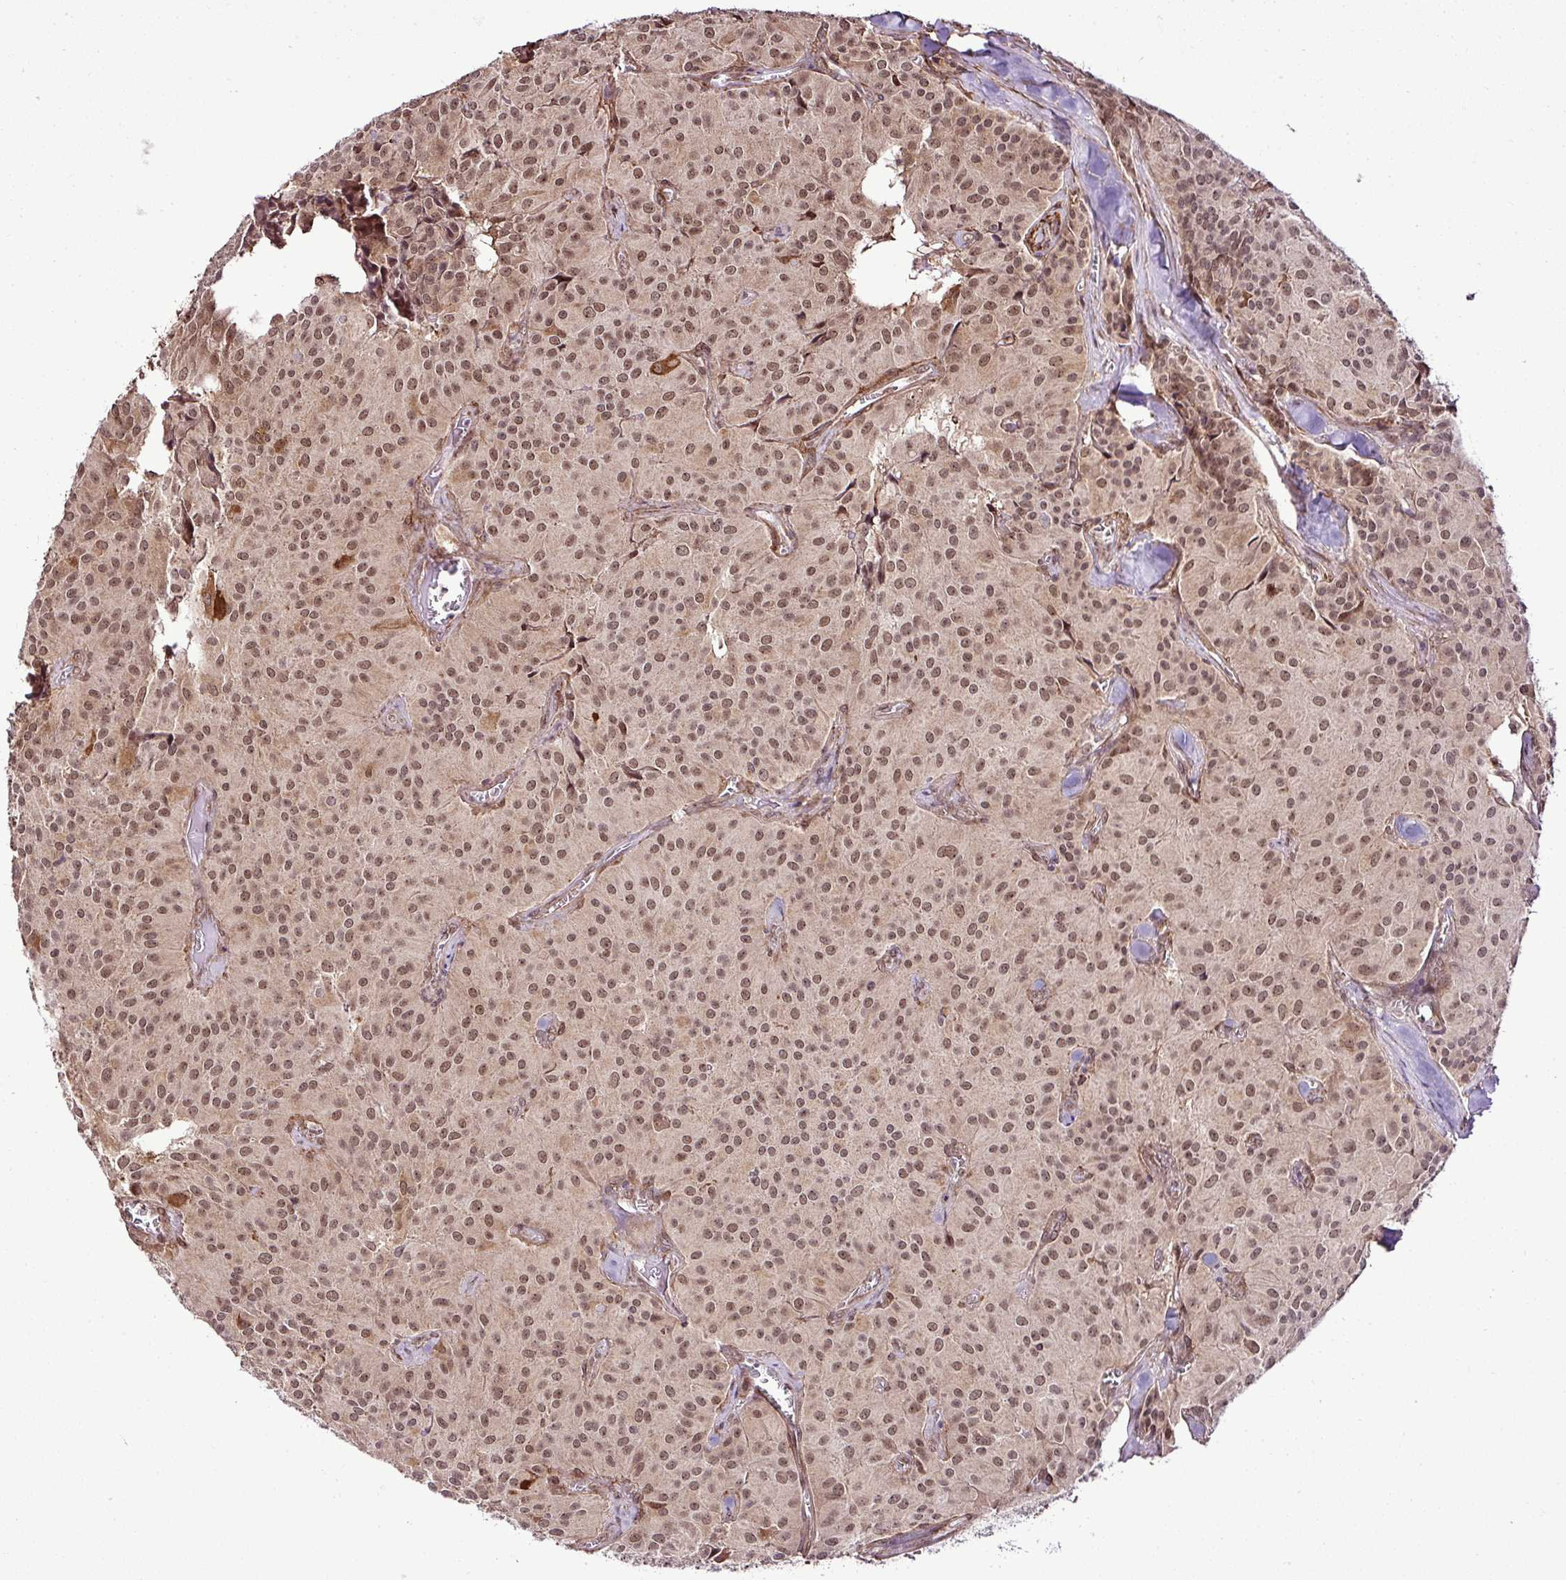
{"staining": {"intensity": "moderate", "quantity": ">75%", "location": "nuclear"}, "tissue": "glioma", "cell_type": "Tumor cells", "image_type": "cancer", "snomed": [{"axis": "morphology", "description": "Glioma, malignant, Low grade"}, {"axis": "topography", "description": "Brain"}], "caption": "Malignant glioma (low-grade) tissue exhibits moderate nuclear expression in approximately >75% of tumor cells", "gene": "FAM153A", "patient": {"sex": "male", "age": 42}}